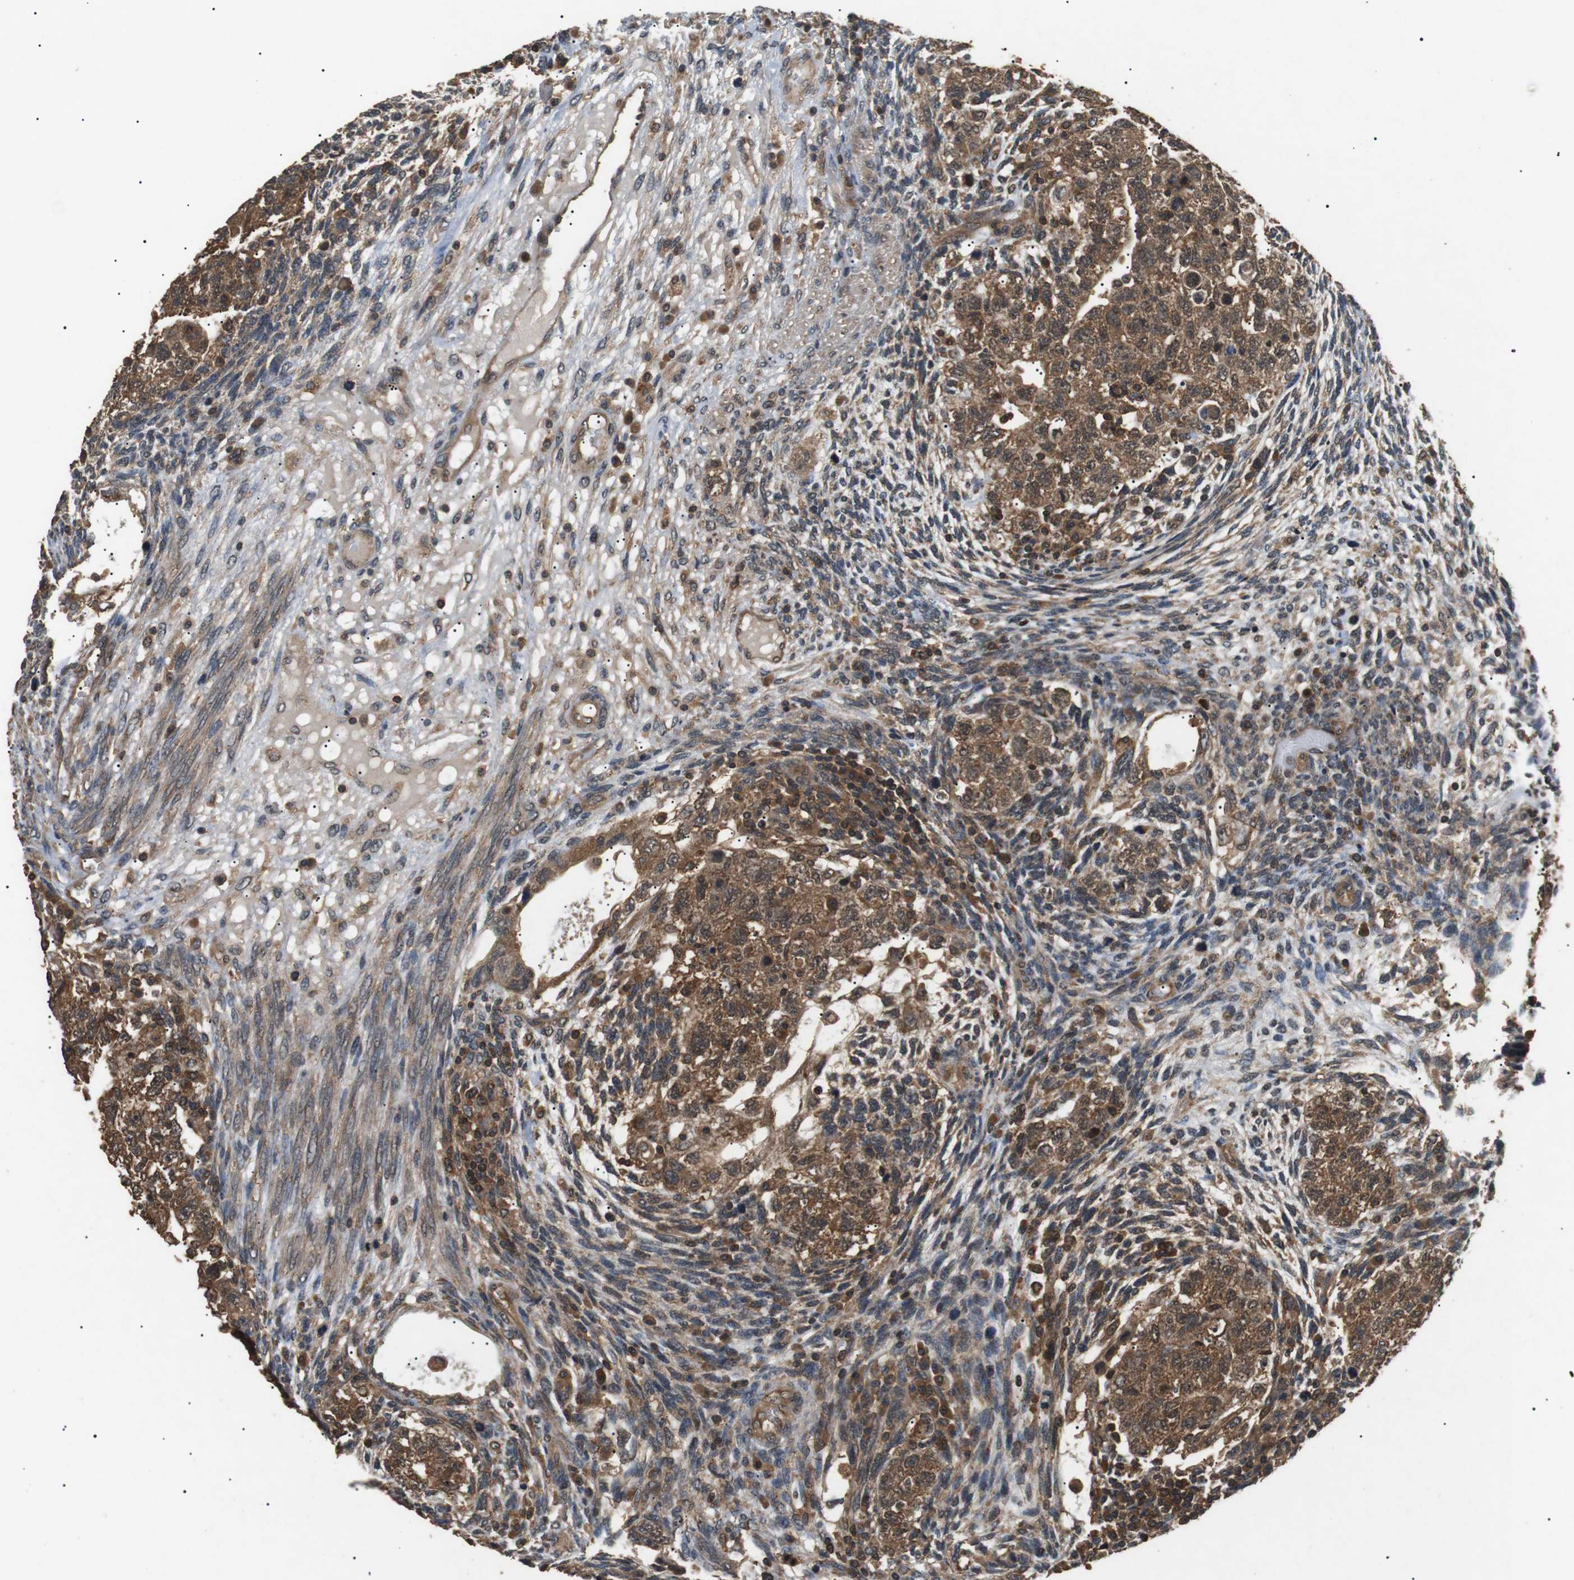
{"staining": {"intensity": "moderate", "quantity": ">75%", "location": "cytoplasmic/membranous"}, "tissue": "testis cancer", "cell_type": "Tumor cells", "image_type": "cancer", "snomed": [{"axis": "morphology", "description": "Normal tissue, NOS"}, {"axis": "morphology", "description": "Carcinoma, Embryonal, NOS"}, {"axis": "topography", "description": "Testis"}], "caption": "Testis cancer (embryonal carcinoma) stained for a protein (brown) exhibits moderate cytoplasmic/membranous positive positivity in approximately >75% of tumor cells.", "gene": "TBC1D15", "patient": {"sex": "male", "age": 36}}